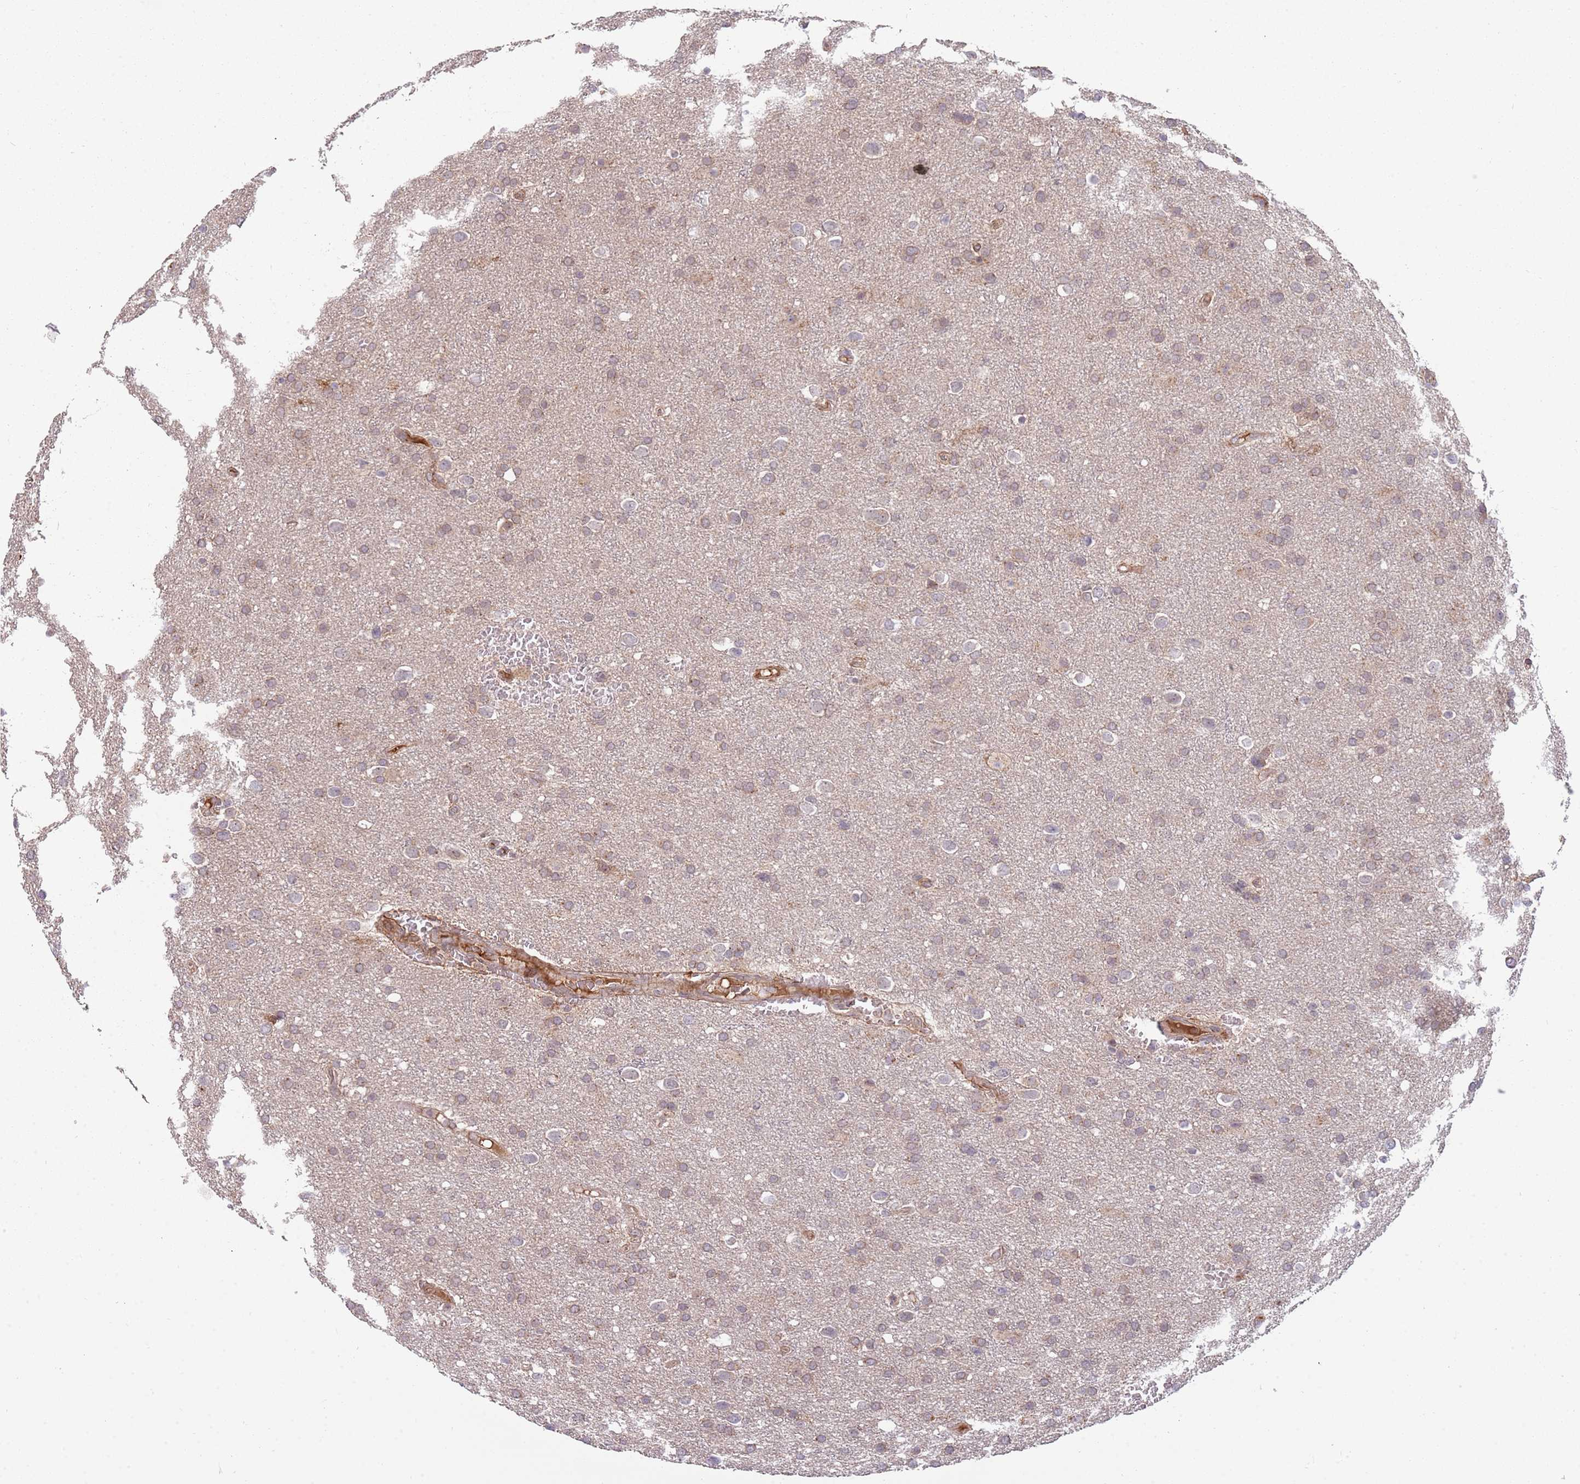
{"staining": {"intensity": "weak", "quantity": ">75%", "location": "cytoplasmic/membranous"}, "tissue": "glioma", "cell_type": "Tumor cells", "image_type": "cancer", "snomed": [{"axis": "morphology", "description": "Glioma, malignant, Low grade"}, {"axis": "topography", "description": "Brain"}], "caption": "Weak cytoplasmic/membranous staining for a protein is appreciated in approximately >75% of tumor cells of glioma using immunohistochemistry.", "gene": "NT5DC4", "patient": {"sex": "female", "age": 32}}